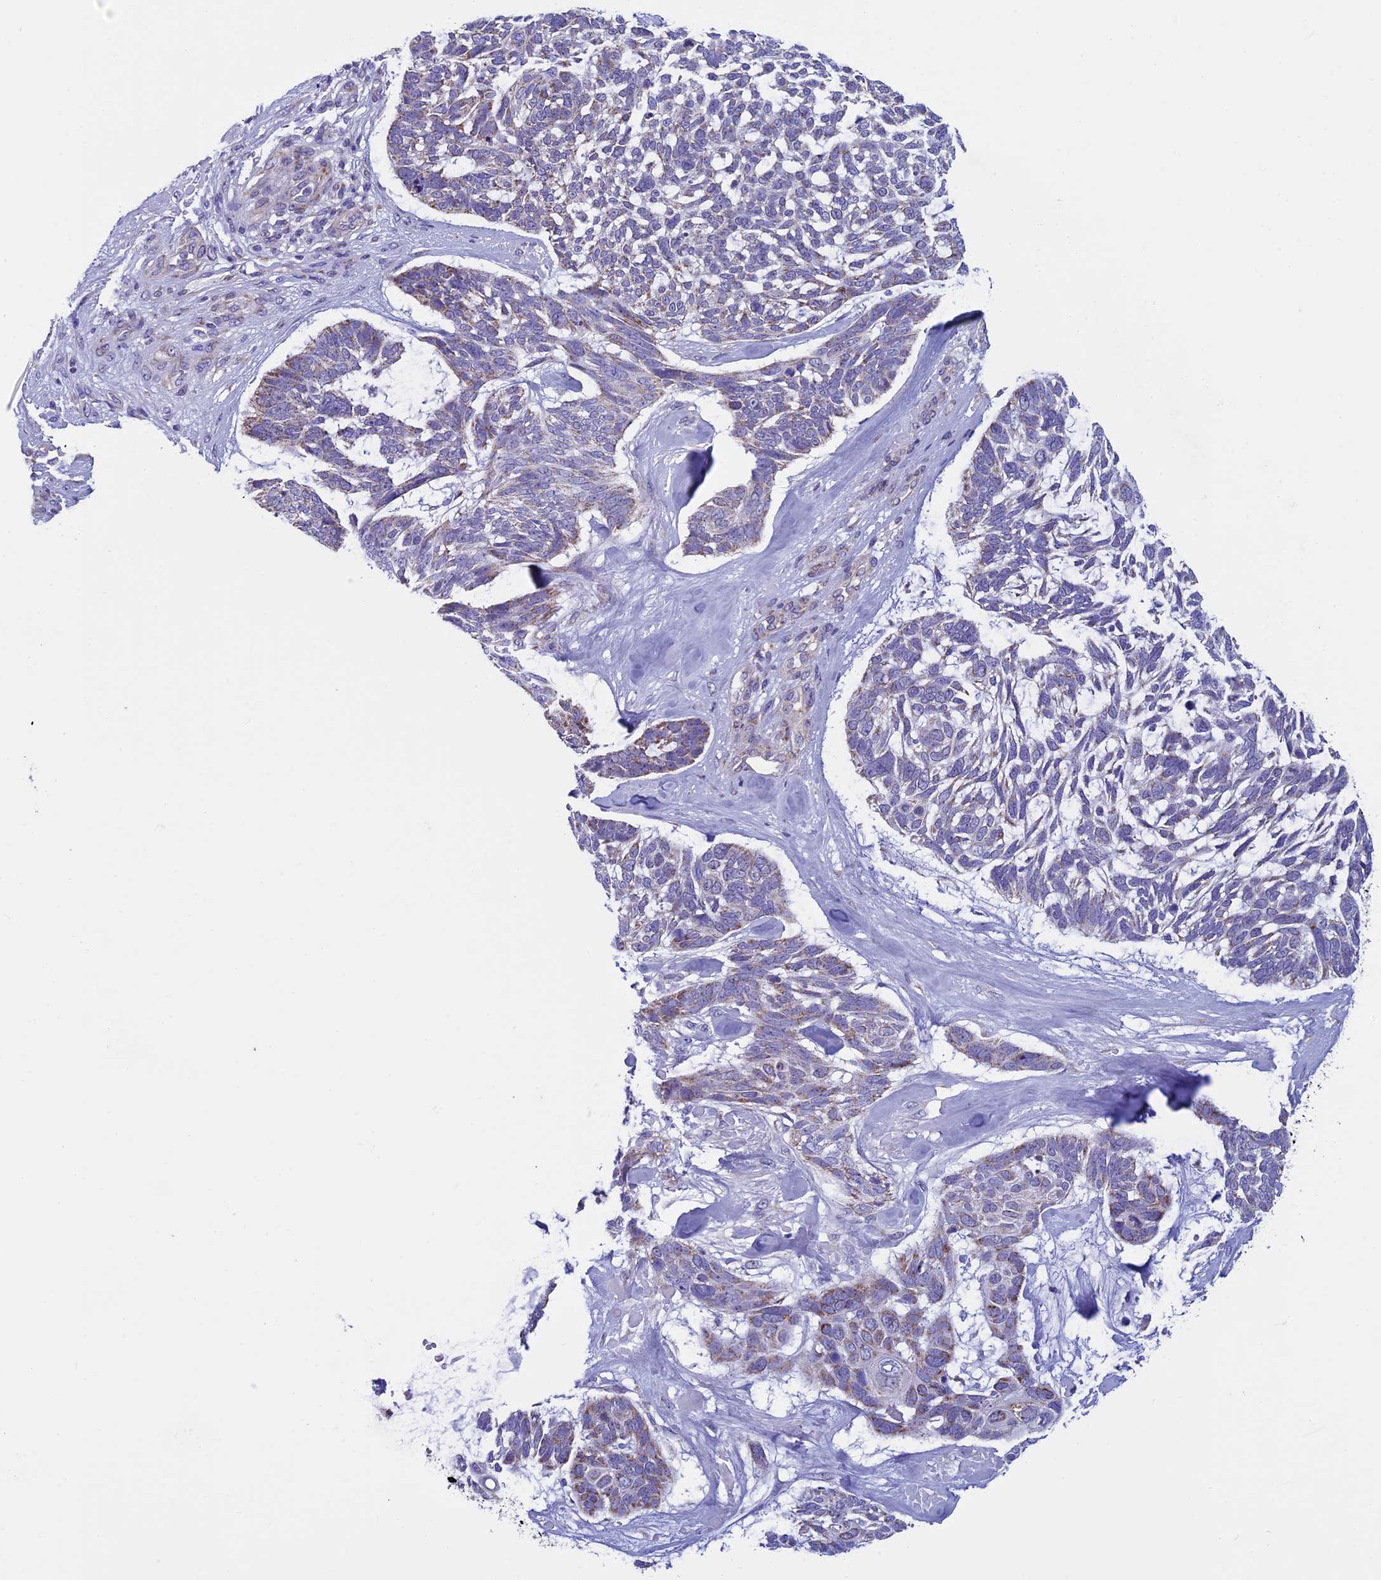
{"staining": {"intensity": "weak", "quantity": "25%-75%", "location": "cytoplasmic/membranous"}, "tissue": "skin cancer", "cell_type": "Tumor cells", "image_type": "cancer", "snomed": [{"axis": "morphology", "description": "Basal cell carcinoma"}, {"axis": "topography", "description": "Skin"}], "caption": "Weak cytoplasmic/membranous expression for a protein is appreciated in about 25%-75% of tumor cells of skin basal cell carcinoma using immunohistochemistry (IHC).", "gene": "MFSD12", "patient": {"sex": "male", "age": 88}}